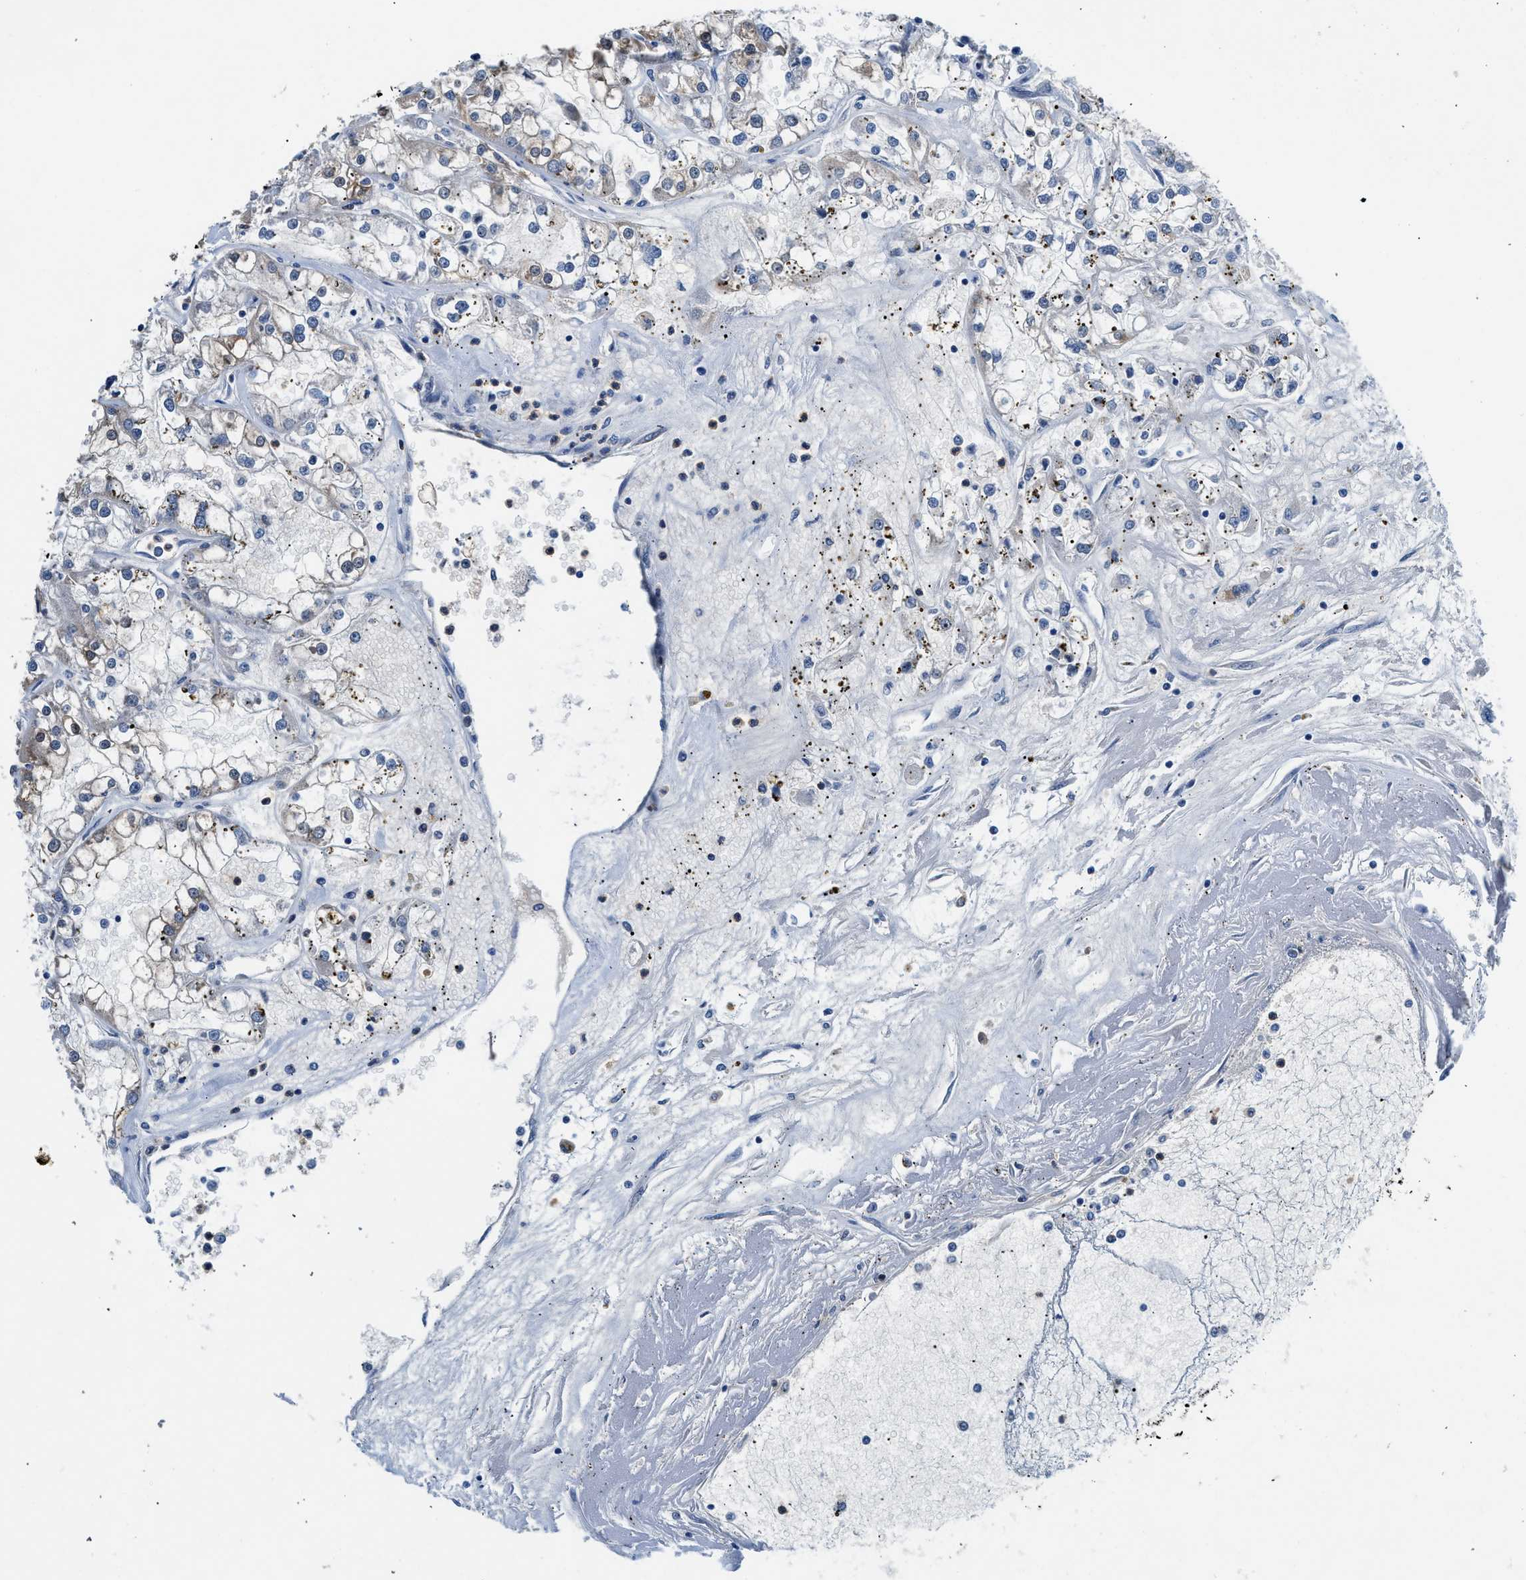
{"staining": {"intensity": "negative", "quantity": "none", "location": "none"}, "tissue": "renal cancer", "cell_type": "Tumor cells", "image_type": "cancer", "snomed": [{"axis": "morphology", "description": "Adenocarcinoma, NOS"}, {"axis": "topography", "description": "Kidney"}], "caption": "Immunohistochemistry (IHC) of human renal cancer exhibits no expression in tumor cells. The staining was performed using DAB to visualize the protein expression in brown, while the nuclei were stained in blue with hematoxylin (Magnification: 20x).", "gene": "FADS6", "patient": {"sex": "female", "age": 52}}